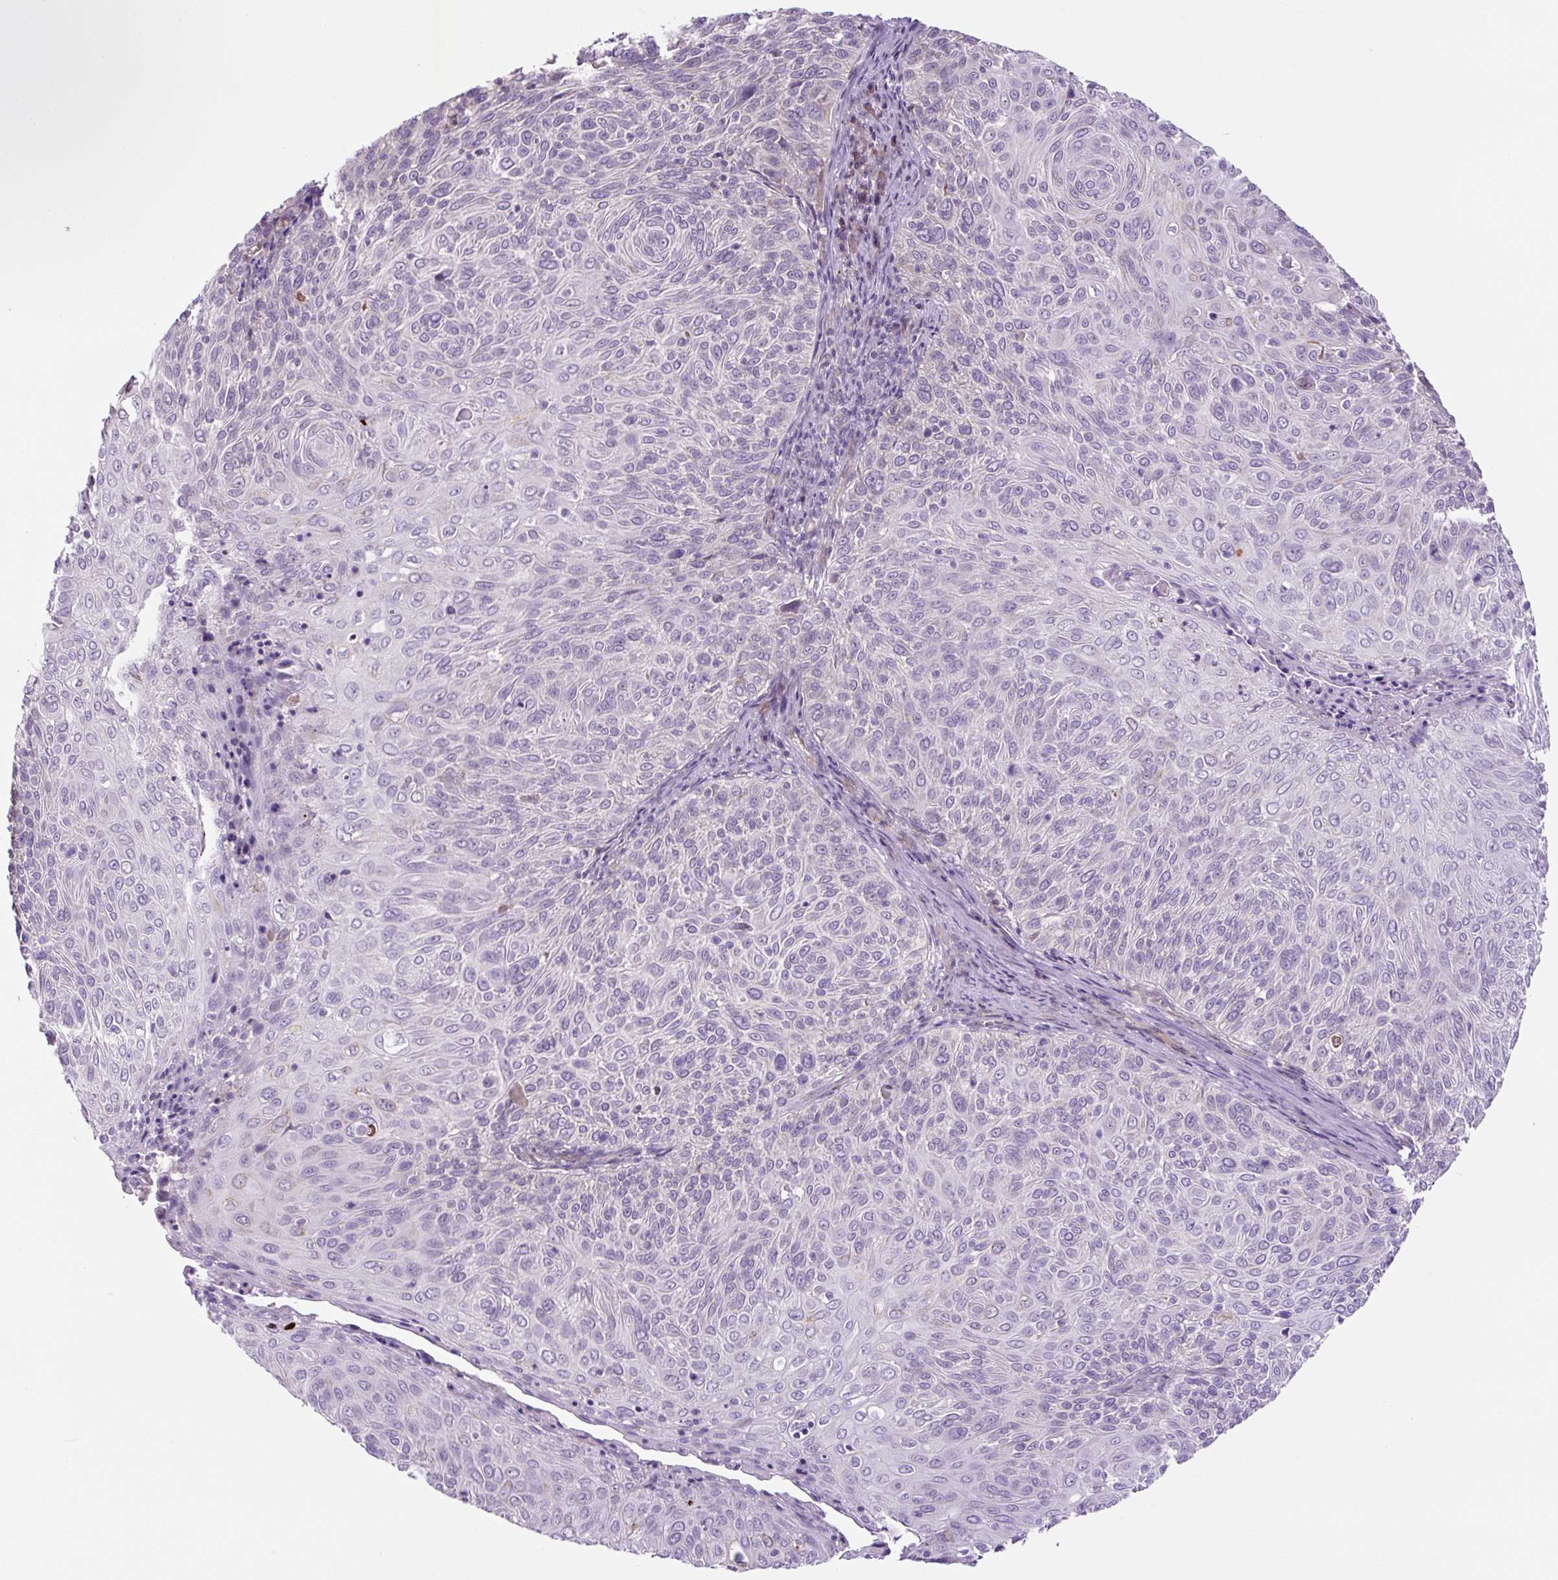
{"staining": {"intensity": "negative", "quantity": "none", "location": "none"}, "tissue": "cervical cancer", "cell_type": "Tumor cells", "image_type": "cancer", "snomed": [{"axis": "morphology", "description": "Squamous cell carcinoma, NOS"}, {"axis": "topography", "description": "Cervix"}], "caption": "This is an IHC micrograph of cervical cancer (squamous cell carcinoma). There is no staining in tumor cells.", "gene": "OGDHL", "patient": {"sex": "female", "age": 31}}